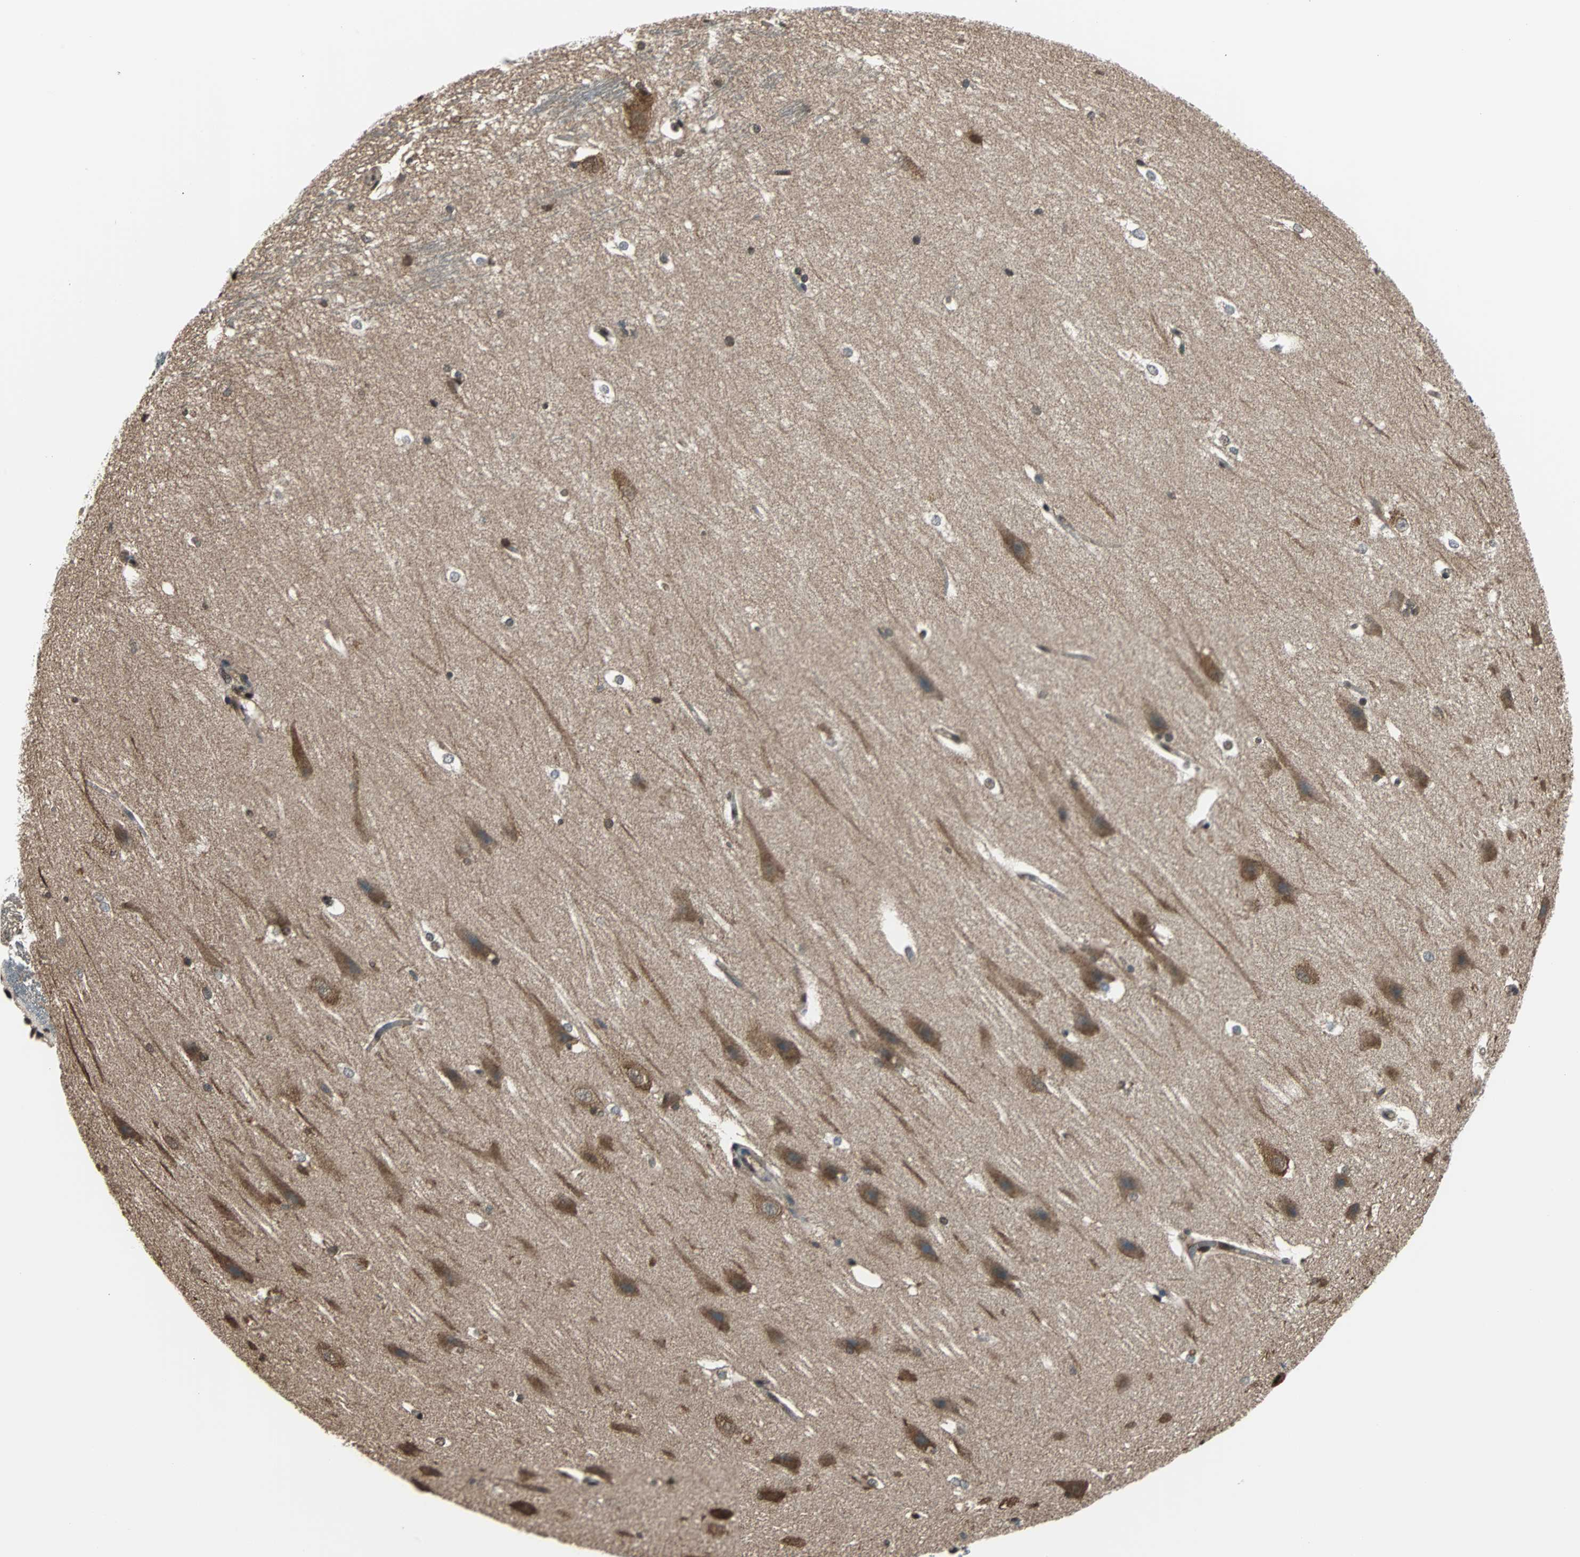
{"staining": {"intensity": "negative", "quantity": "none", "location": "none"}, "tissue": "hippocampus", "cell_type": "Glial cells", "image_type": "normal", "snomed": [{"axis": "morphology", "description": "Normal tissue, NOS"}, {"axis": "topography", "description": "Hippocampus"}], "caption": "Immunohistochemical staining of unremarkable hippocampus shows no significant positivity in glial cells. (DAB (3,3'-diaminobenzidine) IHC with hematoxylin counter stain).", "gene": "VCP", "patient": {"sex": "female", "age": 19}}